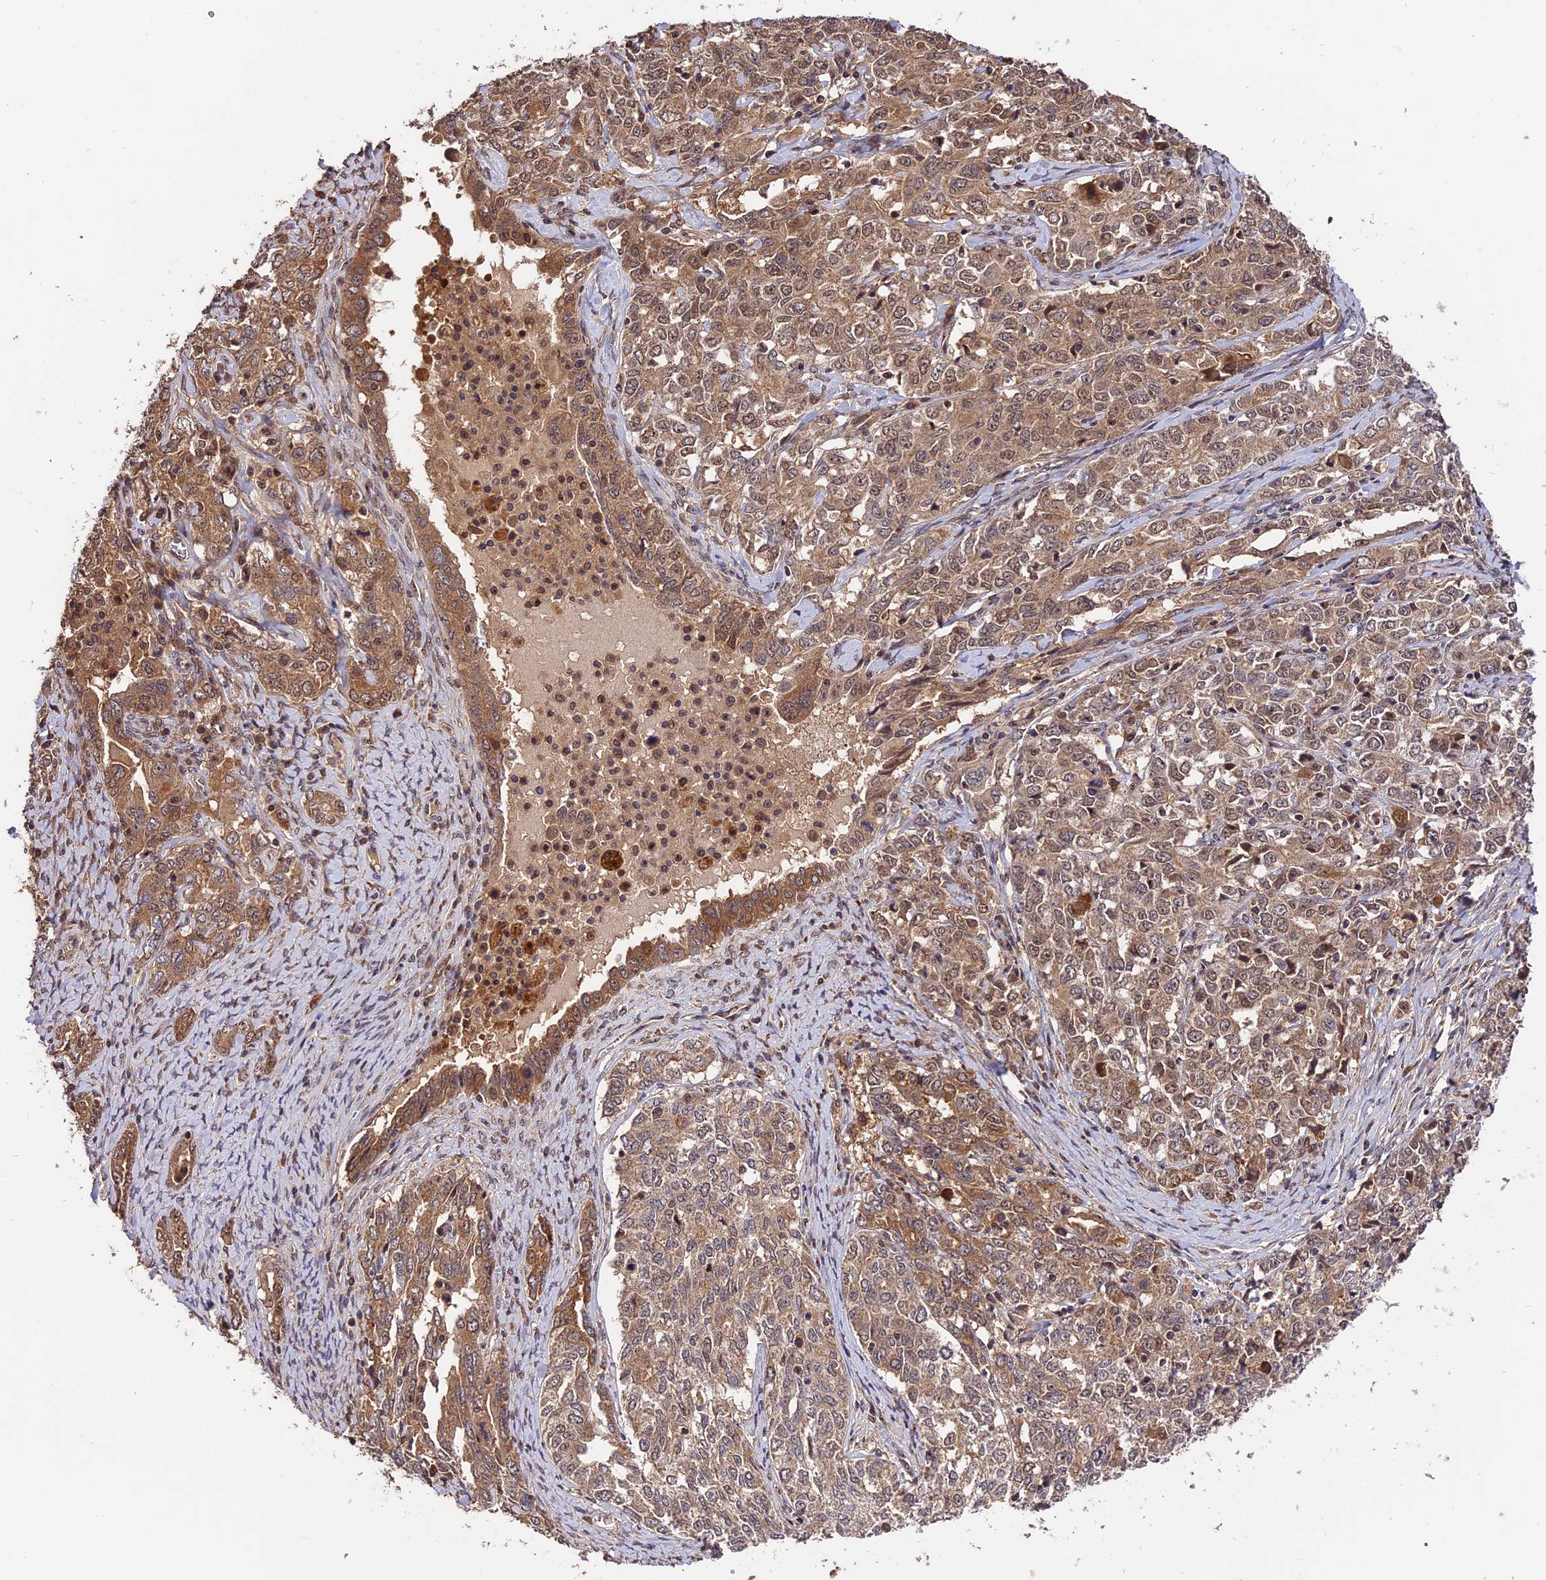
{"staining": {"intensity": "moderate", "quantity": ">75%", "location": "cytoplasmic/membranous"}, "tissue": "ovarian cancer", "cell_type": "Tumor cells", "image_type": "cancer", "snomed": [{"axis": "morphology", "description": "Carcinoma, endometroid"}, {"axis": "topography", "description": "Ovary"}], "caption": "Moderate cytoplasmic/membranous positivity for a protein is appreciated in approximately >75% of tumor cells of endometroid carcinoma (ovarian) using immunohistochemistry (IHC).", "gene": "TRMT1", "patient": {"sex": "female", "age": 62}}